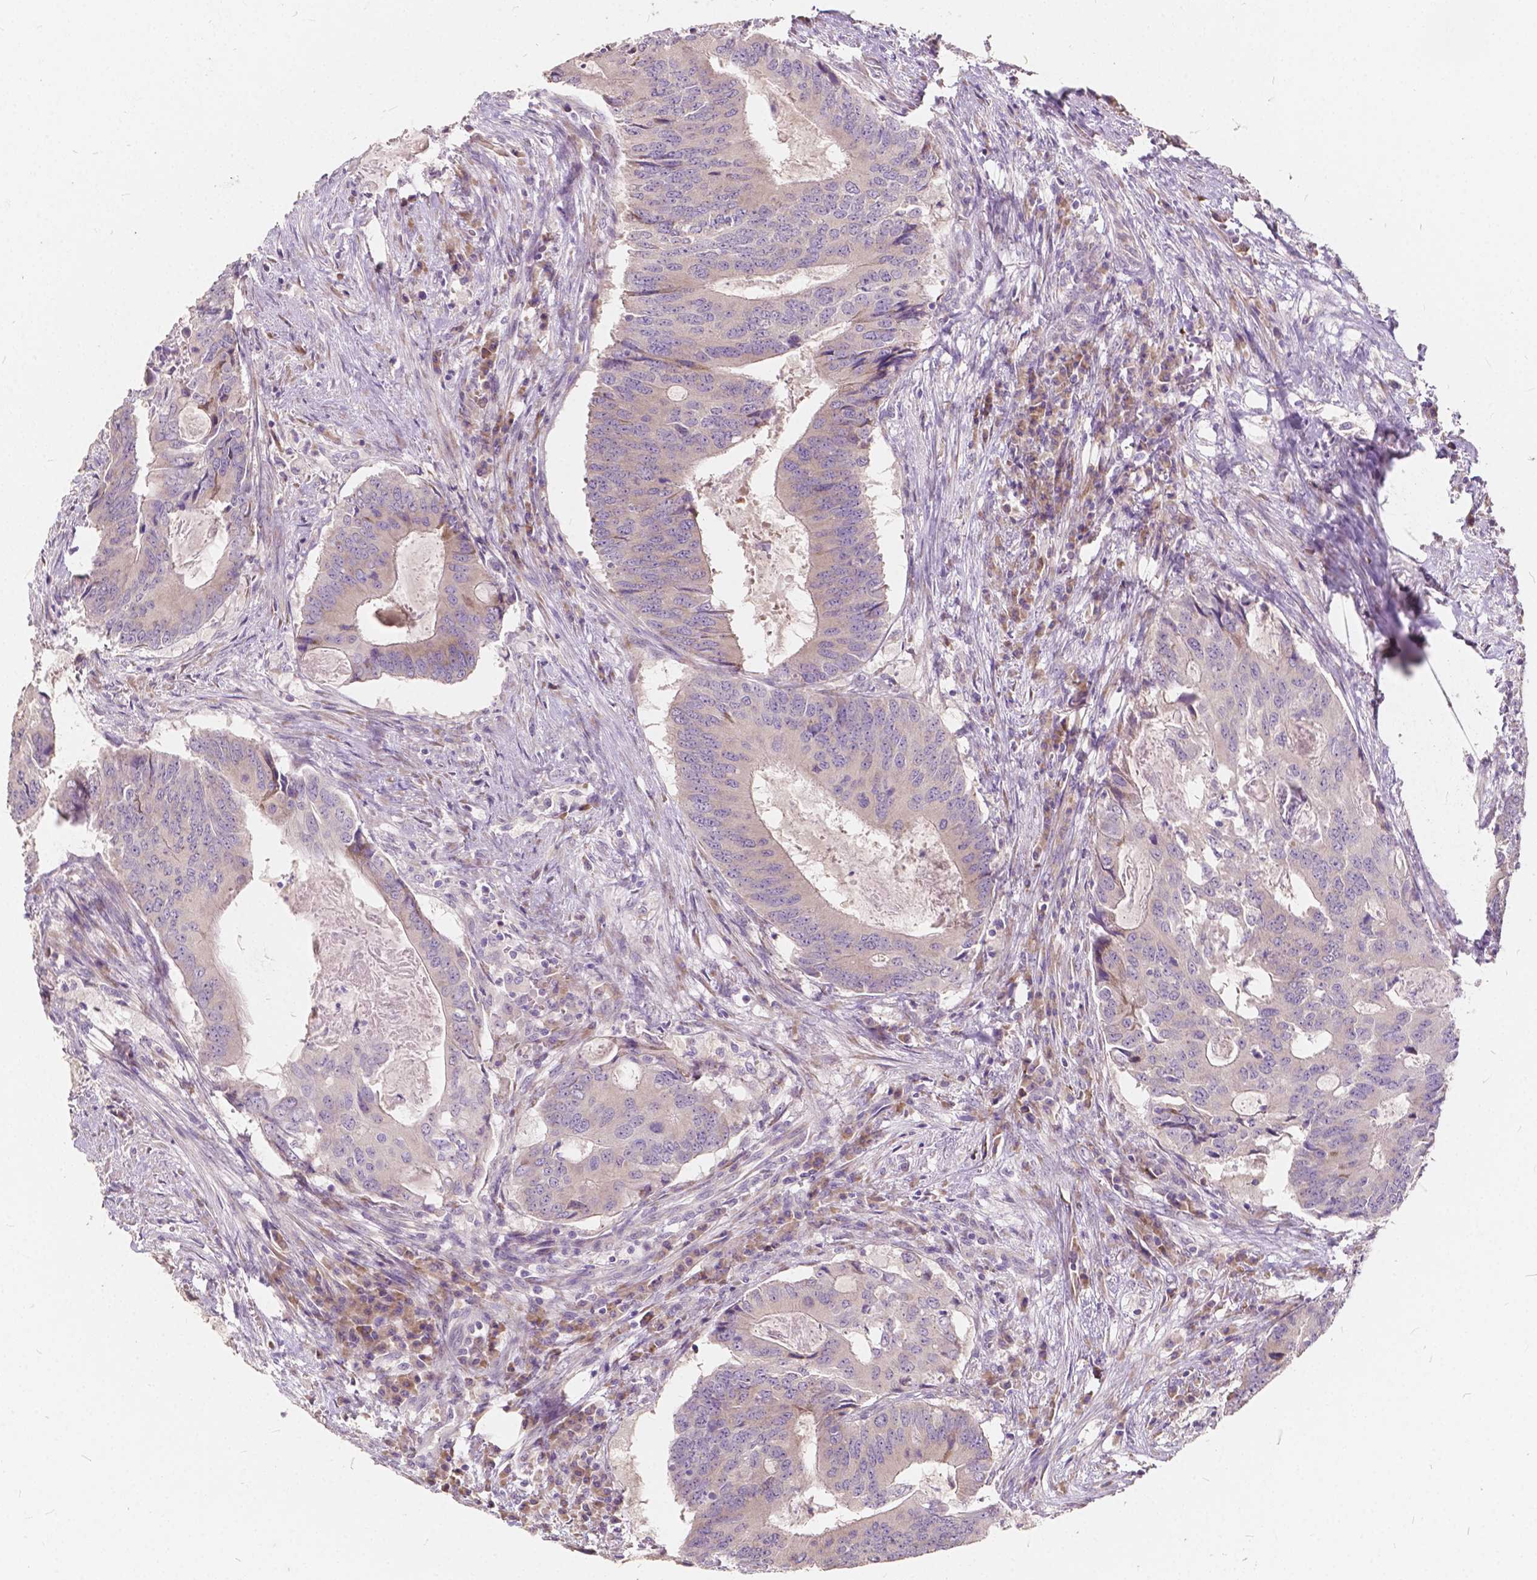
{"staining": {"intensity": "weak", "quantity": "<25%", "location": "cytoplasmic/membranous"}, "tissue": "colorectal cancer", "cell_type": "Tumor cells", "image_type": "cancer", "snomed": [{"axis": "morphology", "description": "Adenocarcinoma, NOS"}, {"axis": "topography", "description": "Colon"}], "caption": "Colorectal adenocarcinoma stained for a protein using IHC displays no staining tumor cells.", "gene": "SLC7A8", "patient": {"sex": "male", "age": 67}}